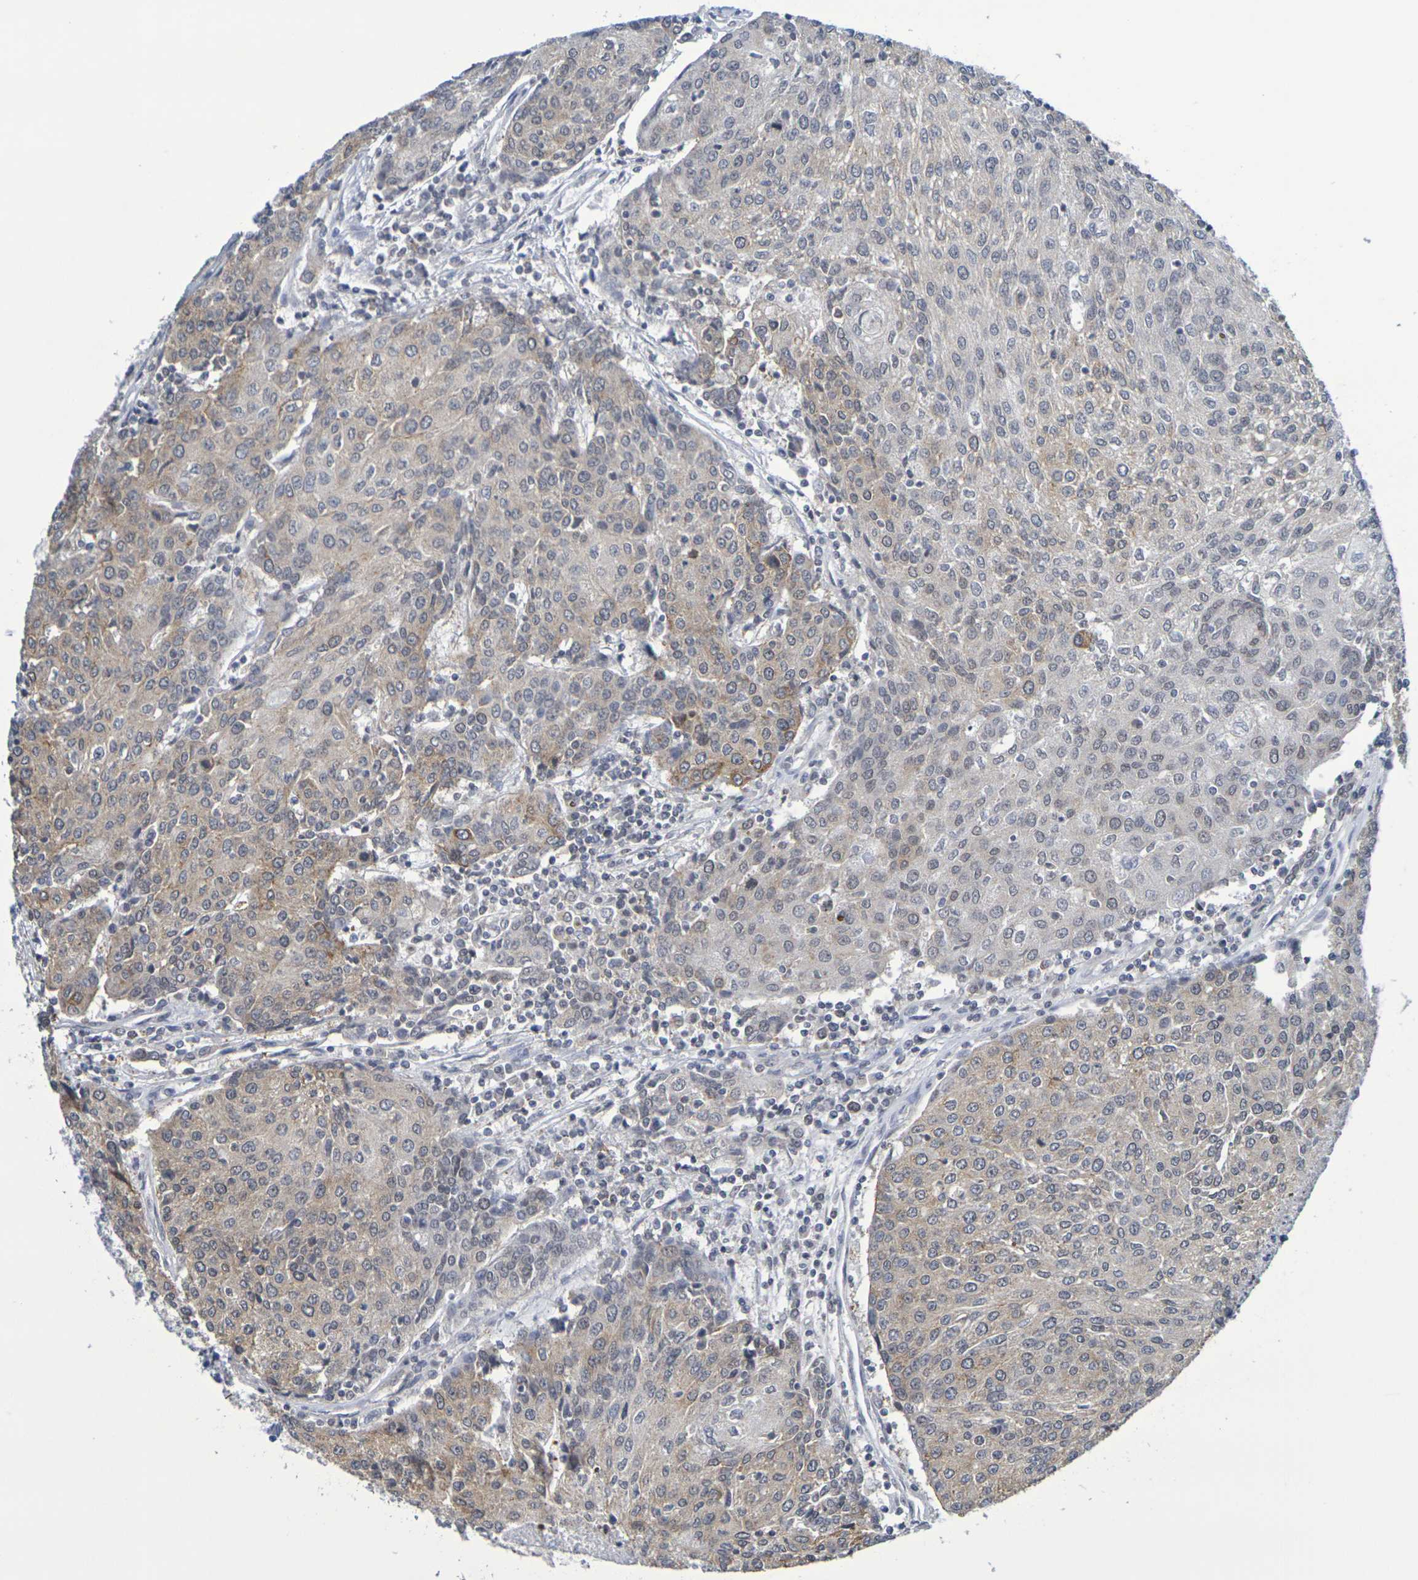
{"staining": {"intensity": "moderate", "quantity": "25%-75%", "location": "cytoplasmic/membranous"}, "tissue": "urothelial cancer", "cell_type": "Tumor cells", "image_type": "cancer", "snomed": [{"axis": "morphology", "description": "Urothelial carcinoma, High grade"}, {"axis": "topography", "description": "Urinary bladder"}], "caption": "The immunohistochemical stain shows moderate cytoplasmic/membranous staining in tumor cells of urothelial cancer tissue.", "gene": "CHRNB1", "patient": {"sex": "female", "age": 85}}